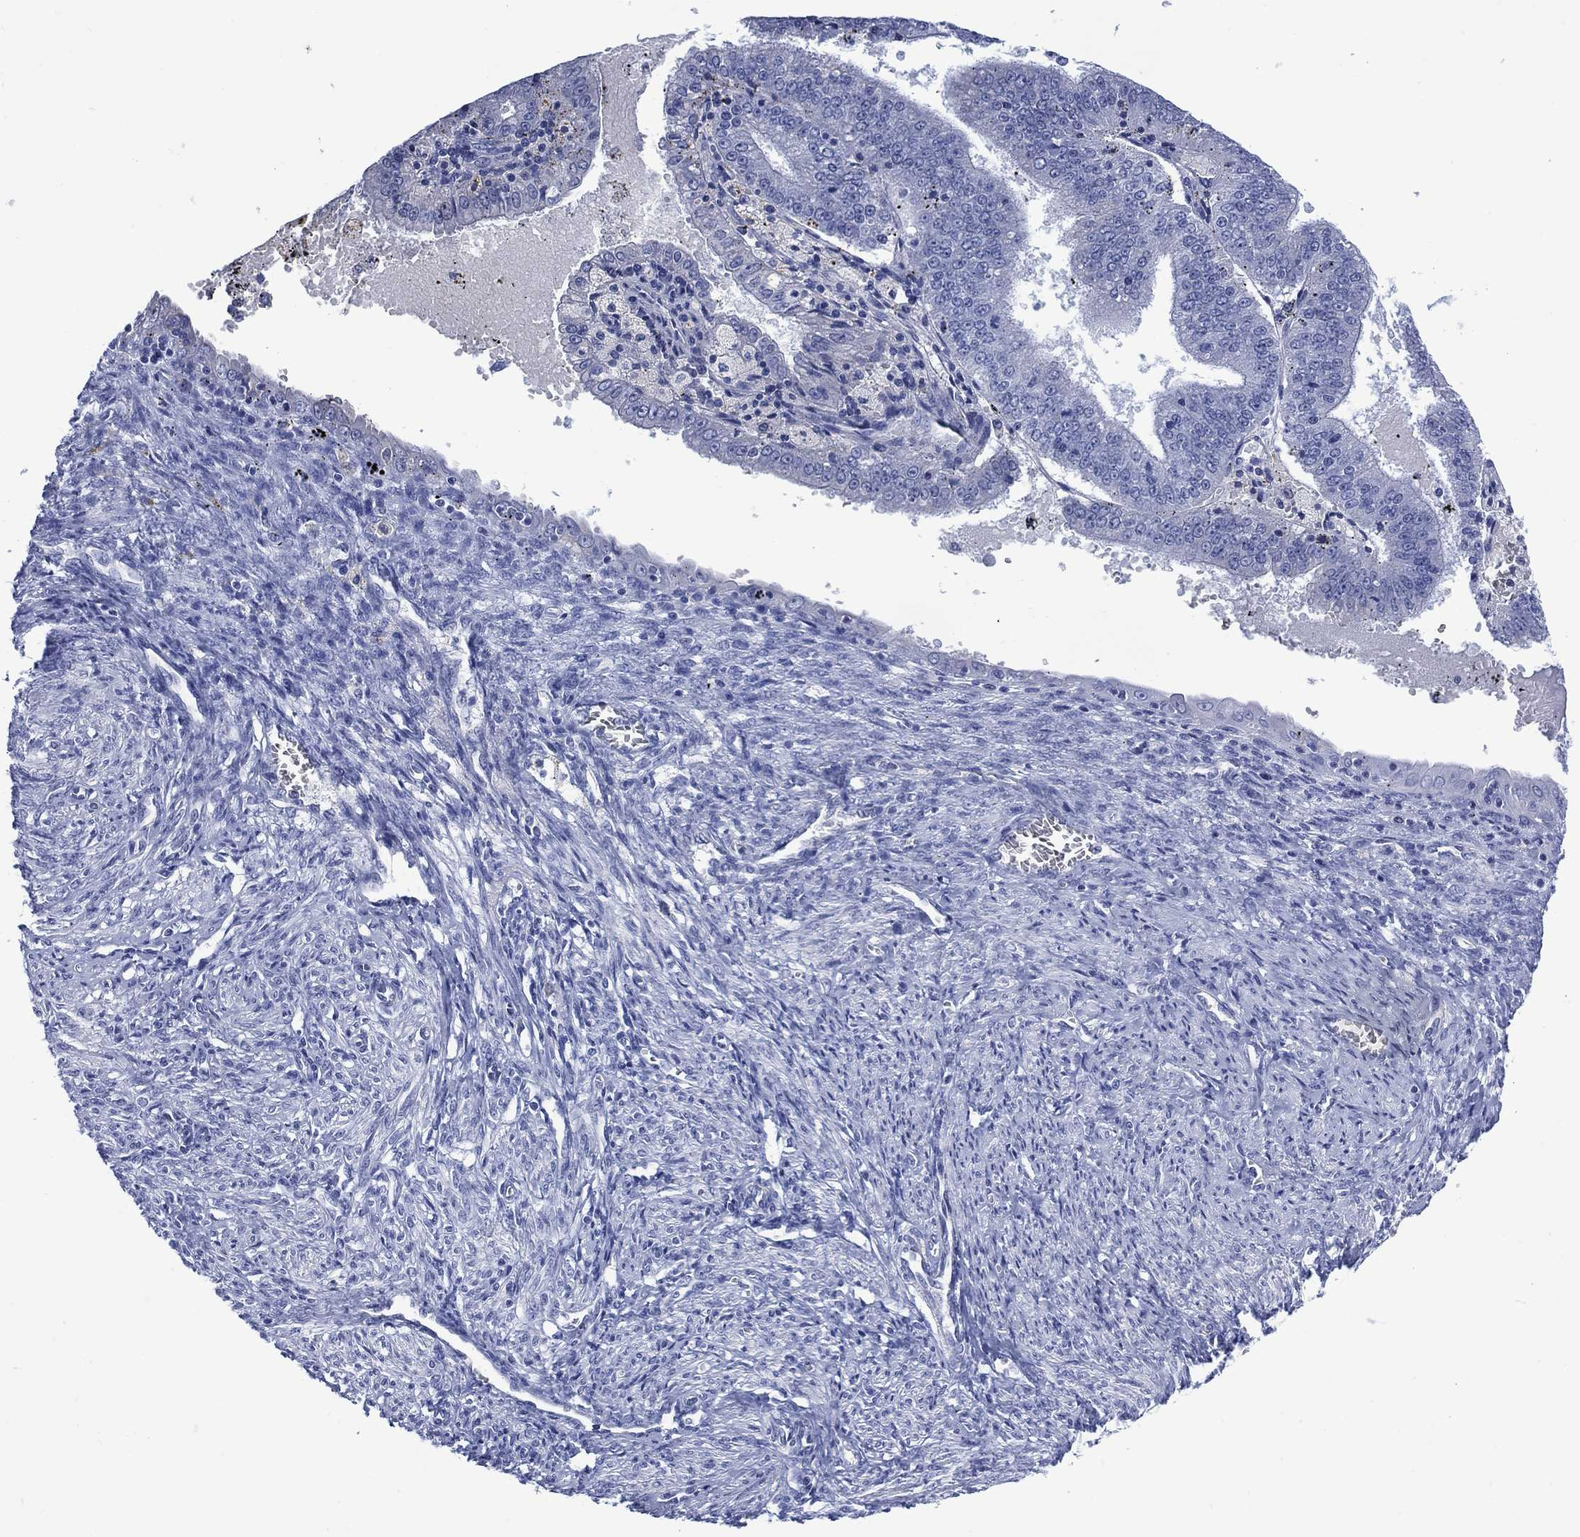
{"staining": {"intensity": "negative", "quantity": "none", "location": "none"}, "tissue": "endometrial cancer", "cell_type": "Tumor cells", "image_type": "cancer", "snomed": [{"axis": "morphology", "description": "Adenocarcinoma, NOS"}, {"axis": "topography", "description": "Endometrium"}], "caption": "This is an IHC micrograph of human endometrial cancer (adenocarcinoma). There is no staining in tumor cells.", "gene": "DDI1", "patient": {"sex": "female", "age": 66}}